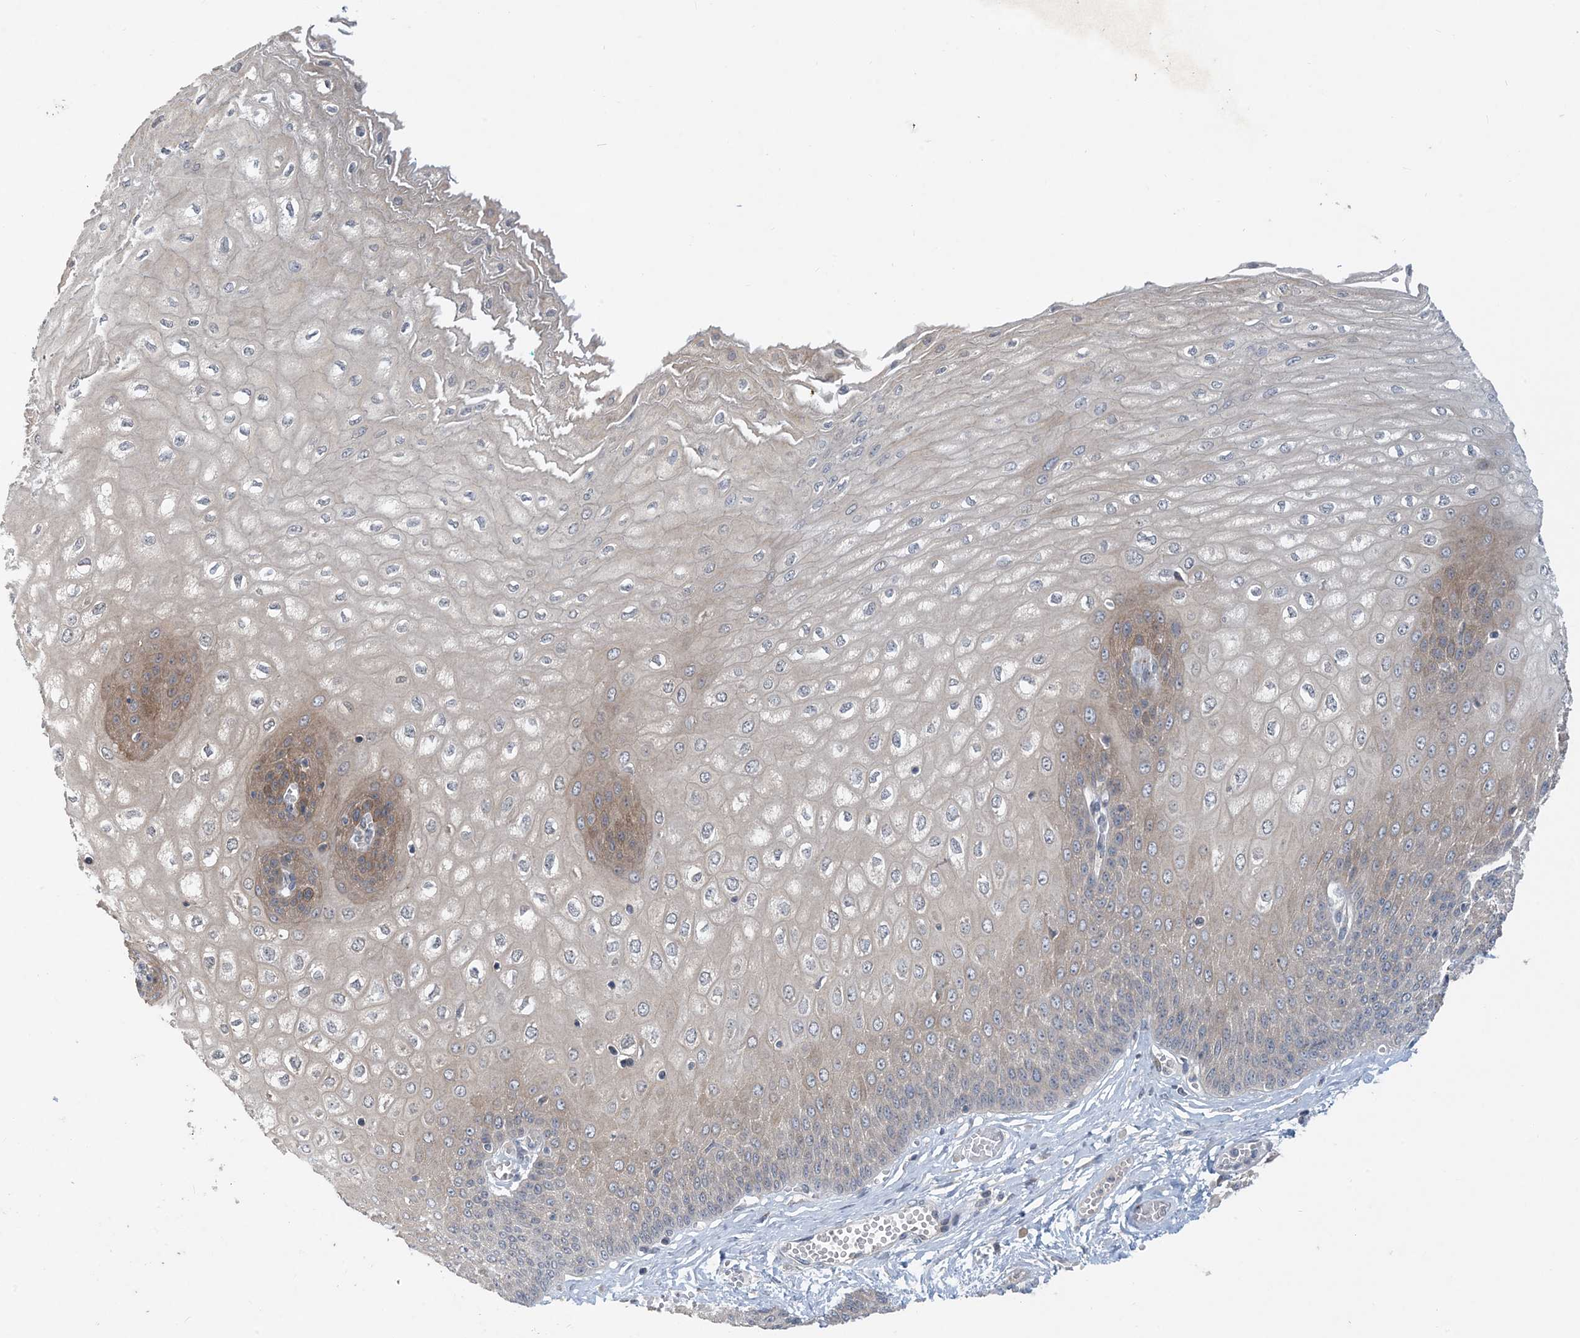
{"staining": {"intensity": "moderate", "quantity": "25%-75%", "location": "cytoplasmic/membranous"}, "tissue": "esophagus", "cell_type": "Squamous epithelial cells", "image_type": "normal", "snomed": [{"axis": "morphology", "description": "Normal tissue, NOS"}, {"axis": "topography", "description": "Esophagus"}], "caption": "IHC (DAB (3,3'-diaminobenzidine)) staining of normal human esophagus exhibits moderate cytoplasmic/membranous protein staining in about 25%-75% of squamous epithelial cells.", "gene": "TINAG", "patient": {"sex": "male", "age": 60}}